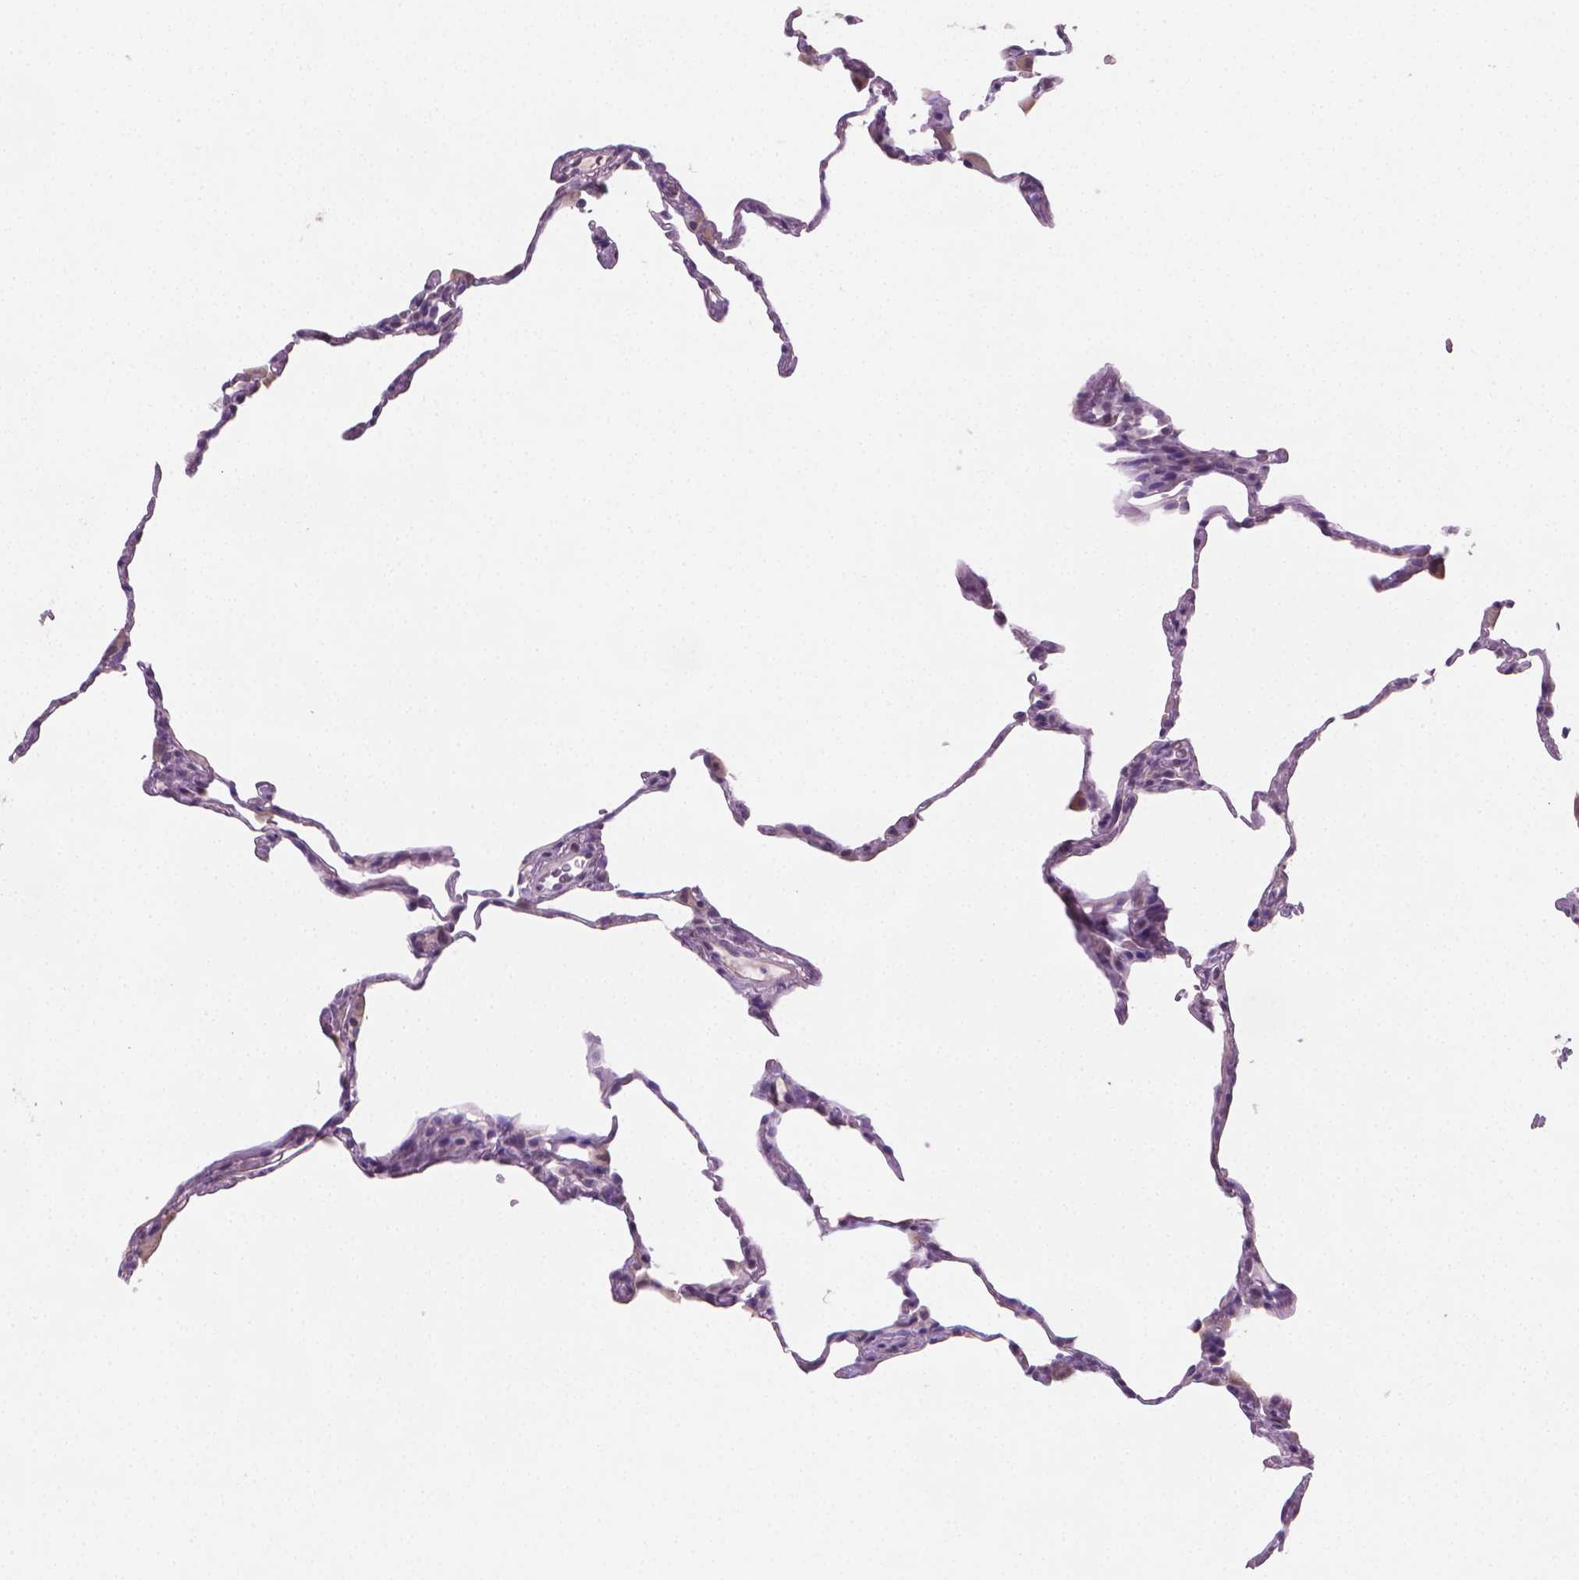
{"staining": {"intensity": "negative", "quantity": "none", "location": "none"}, "tissue": "lung", "cell_type": "Alveolar cells", "image_type": "normal", "snomed": [{"axis": "morphology", "description": "Normal tissue, NOS"}, {"axis": "topography", "description": "Lung"}], "caption": "Alveolar cells are negative for protein expression in unremarkable human lung.", "gene": "CLXN", "patient": {"sex": "female", "age": 57}}